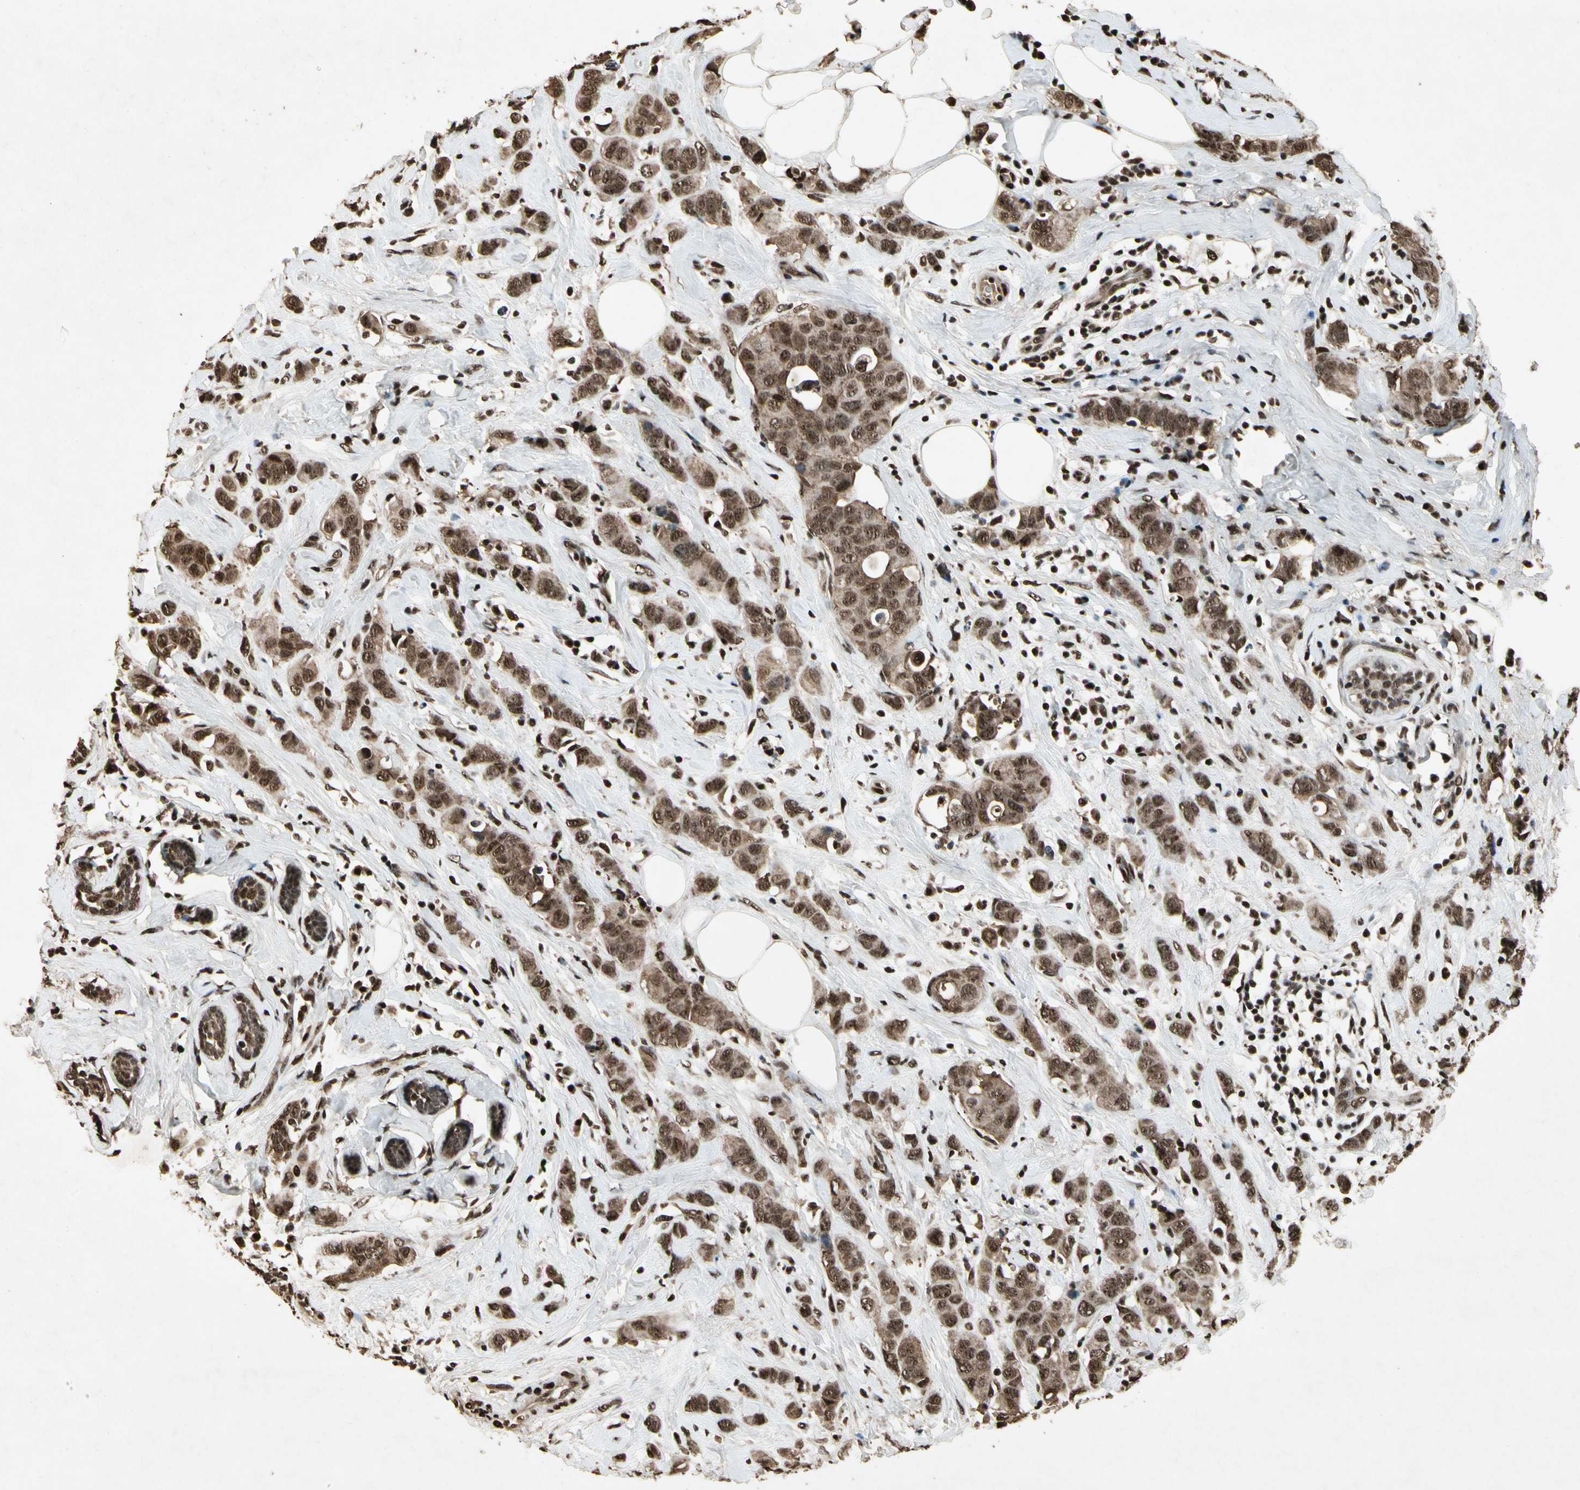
{"staining": {"intensity": "moderate", "quantity": ">75%", "location": "cytoplasmic/membranous,nuclear"}, "tissue": "breast cancer", "cell_type": "Tumor cells", "image_type": "cancer", "snomed": [{"axis": "morphology", "description": "Normal tissue, NOS"}, {"axis": "morphology", "description": "Duct carcinoma"}, {"axis": "topography", "description": "Breast"}], "caption": "A brown stain highlights moderate cytoplasmic/membranous and nuclear expression of a protein in breast invasive ductal carcinoma tumor cells.", "gene": "TBX2", "patient": {"sex": "female", "age": 50}}